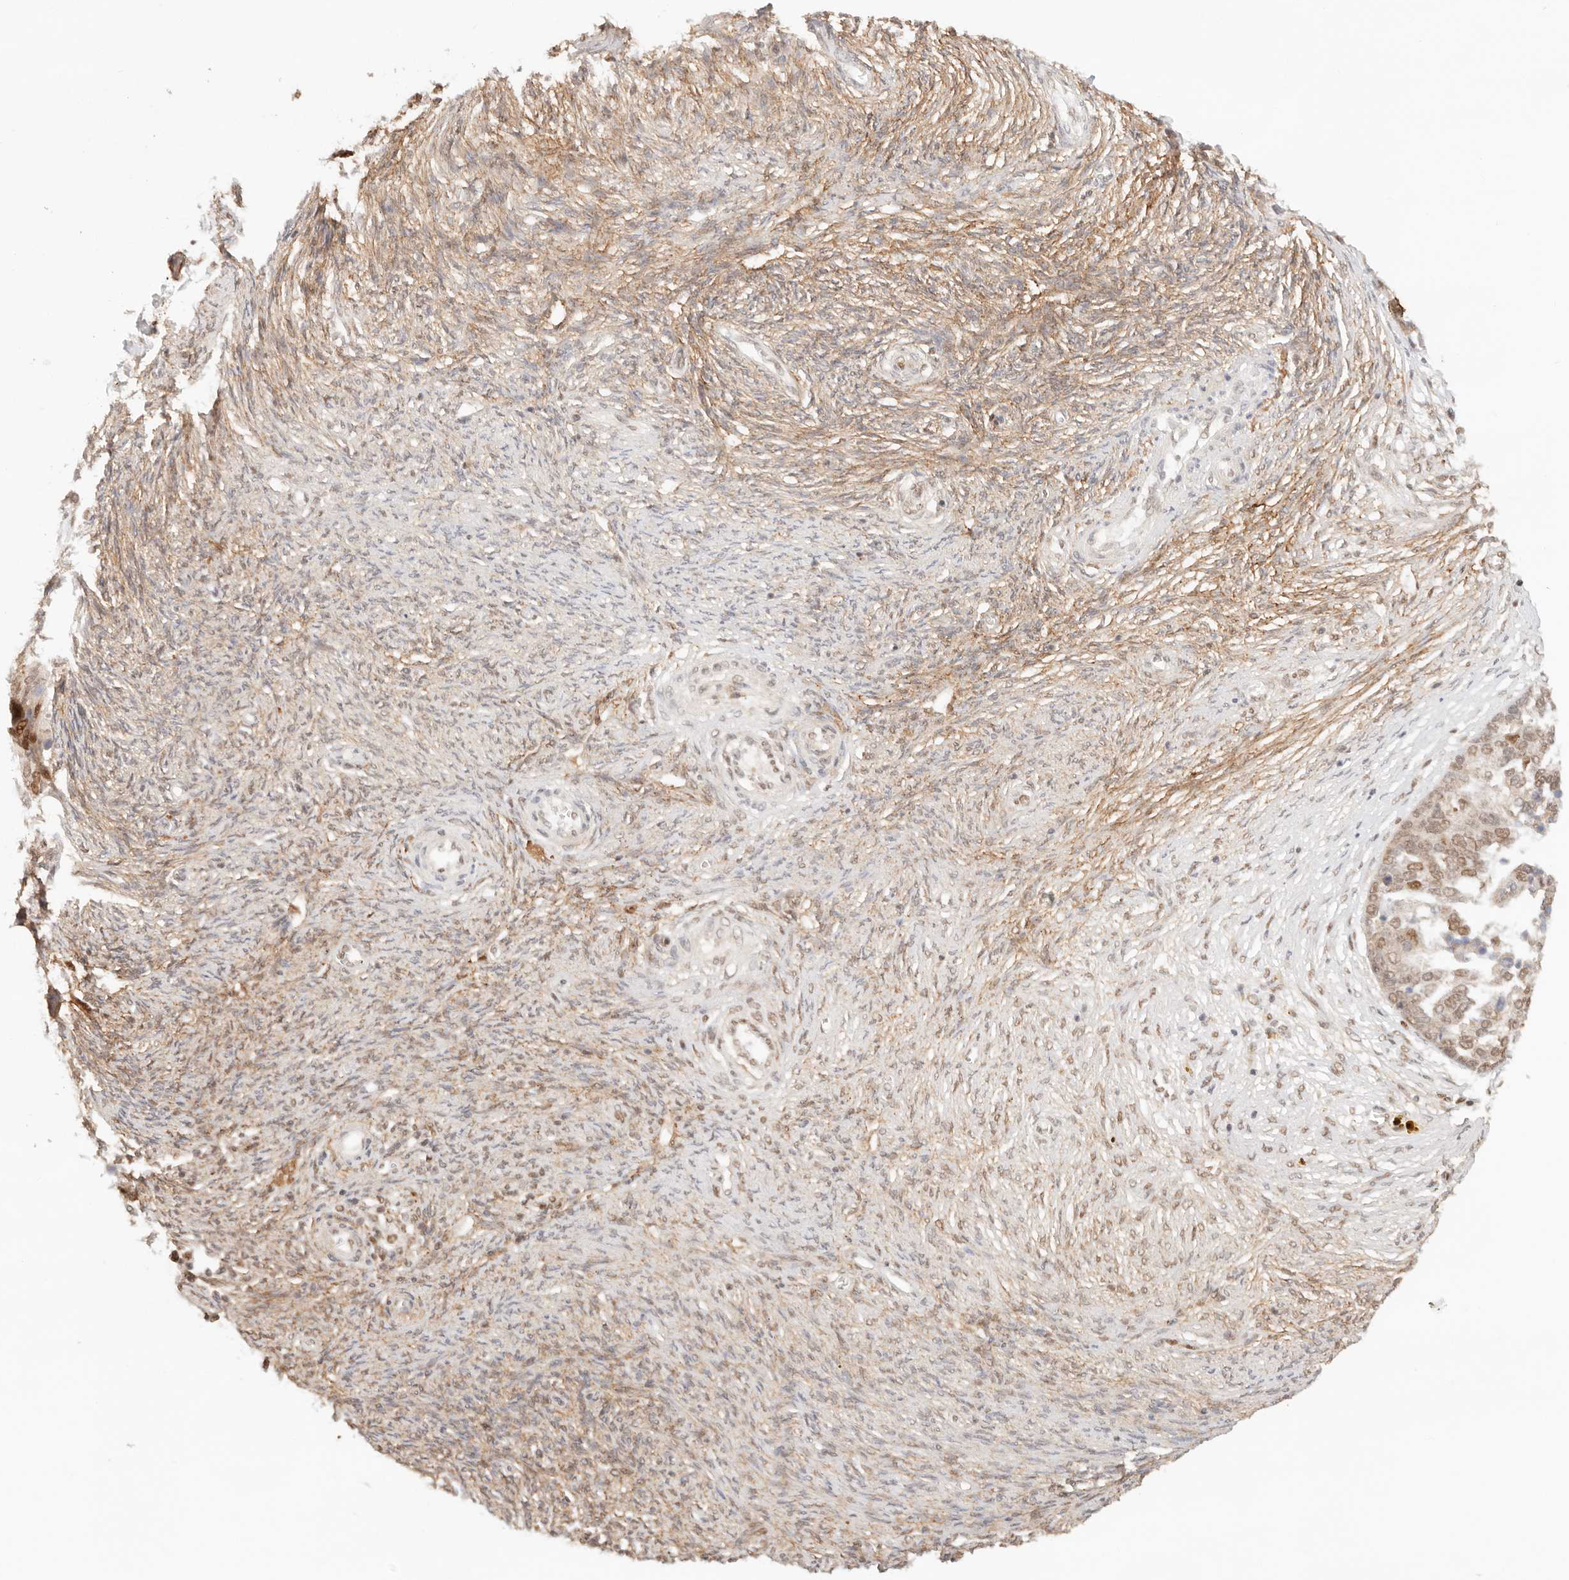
{"staining": {"intensity": "moderate", "quantity": ">75%", "location": "nuclear"}, "tissue": "ovarian cancer", "cell_type": "Tumor cells", "image_type": "cancer", "snomed": [{"axis": "morphology", "description": "Cystadenocarcinoma, serous, NOS"}, {"axis": "topography", "description": "Ovary"}], "caption": "Tumor cells display moderate nuclear positivity in approximately >75% of cells in ovarian cancer (serous cystadenocarcinoma).", "gene": "GTF2E2", "patient": {"sex": "female", "age": 44}}